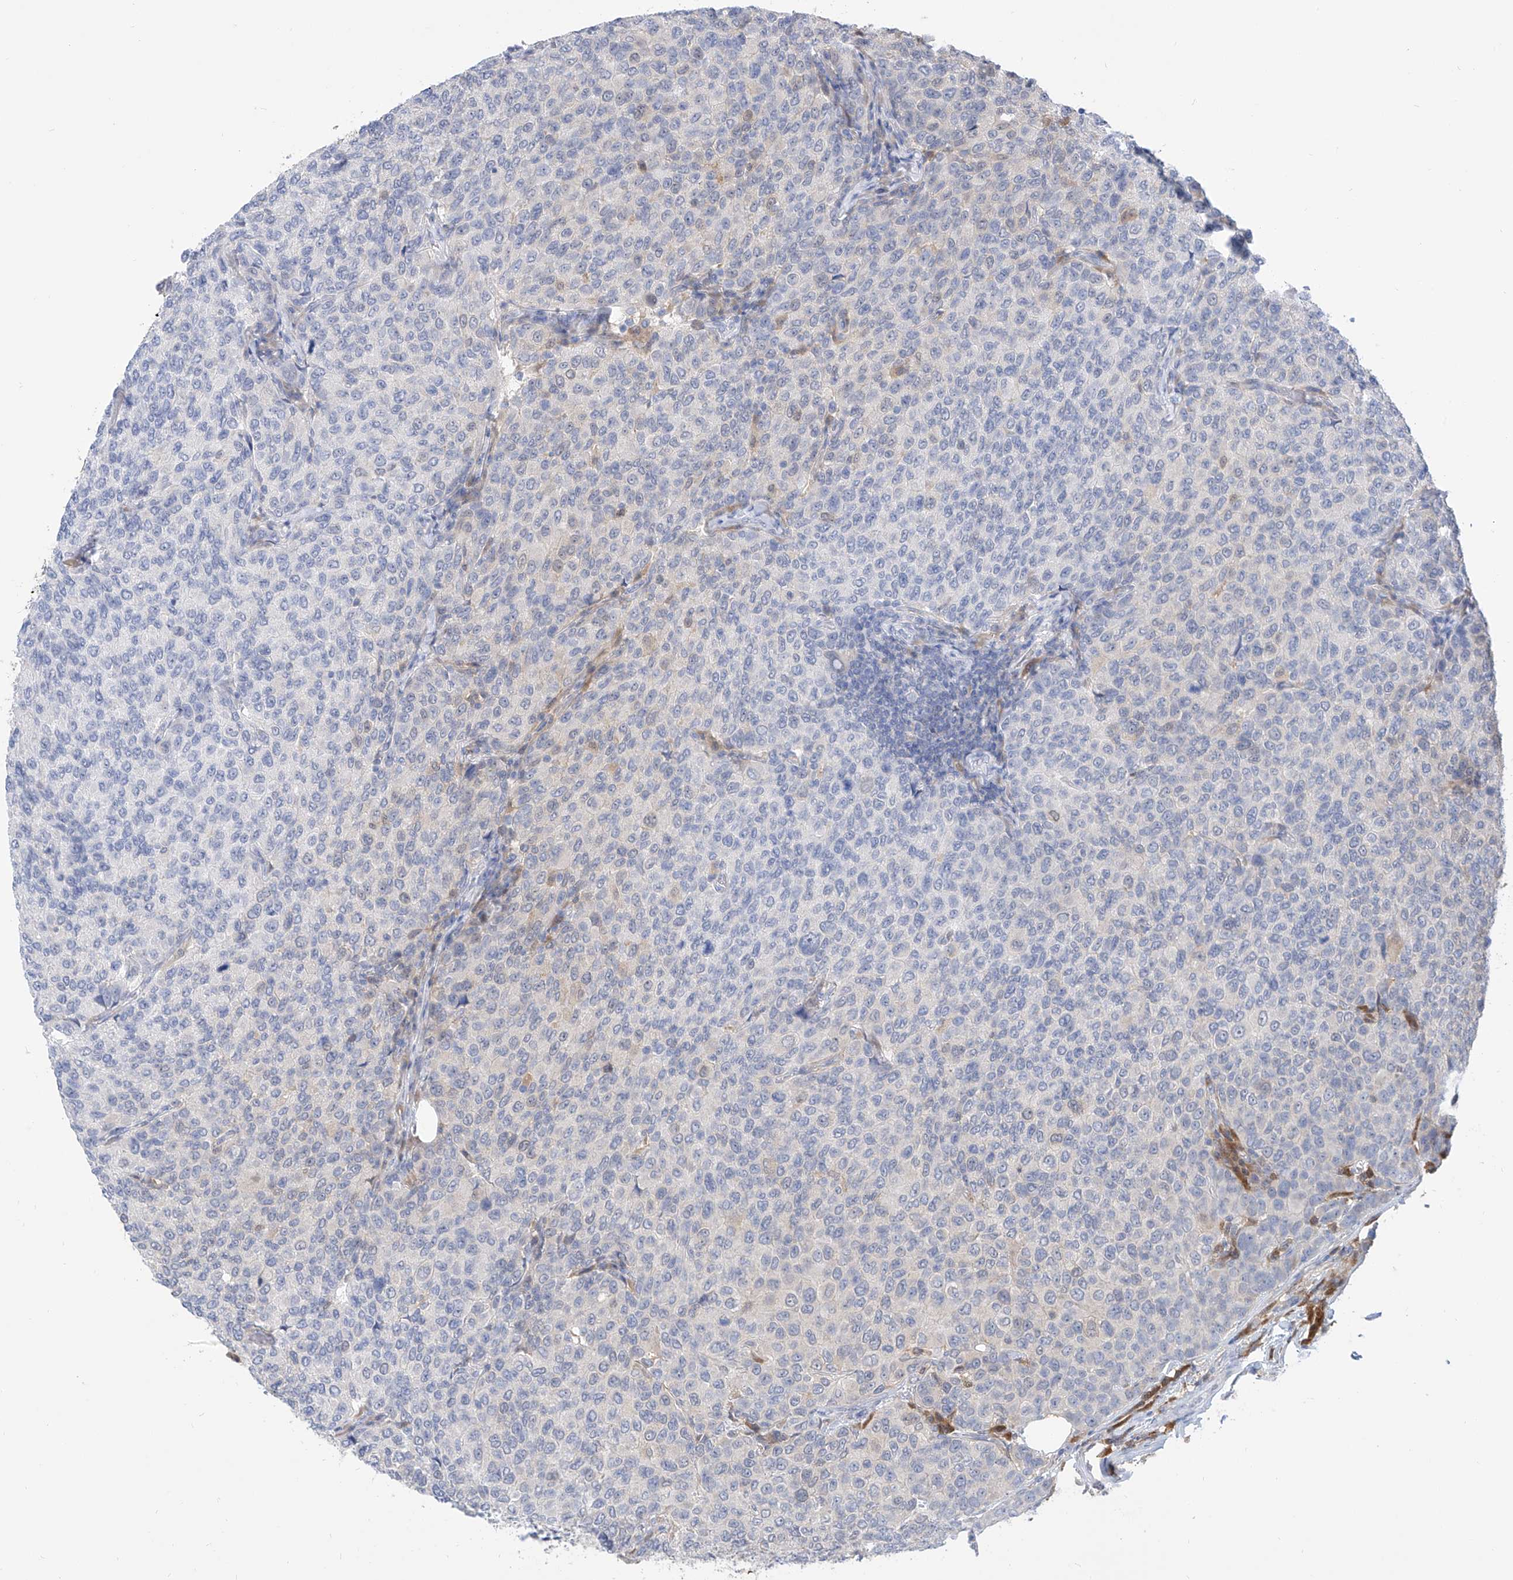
{"staining": {"intensity": "negative", "quantity": "none", "location": "none"}, "tissue": "breast cancer", "cell_type": "Tumor cells", "image_type": "cancer", "snomed": [{"axis": "morphology", "description": "Duct carcinoma"}, {"axis": "topography", "description": "Breast"}], "caption": "IHC photomicrograph of human invasive ductal carcinoma (breast) stained for a protein (brown), which exhibits no expression in tumor cells.", "gene": "PDXK", "patient": {"sex": "female", "age": 55}}